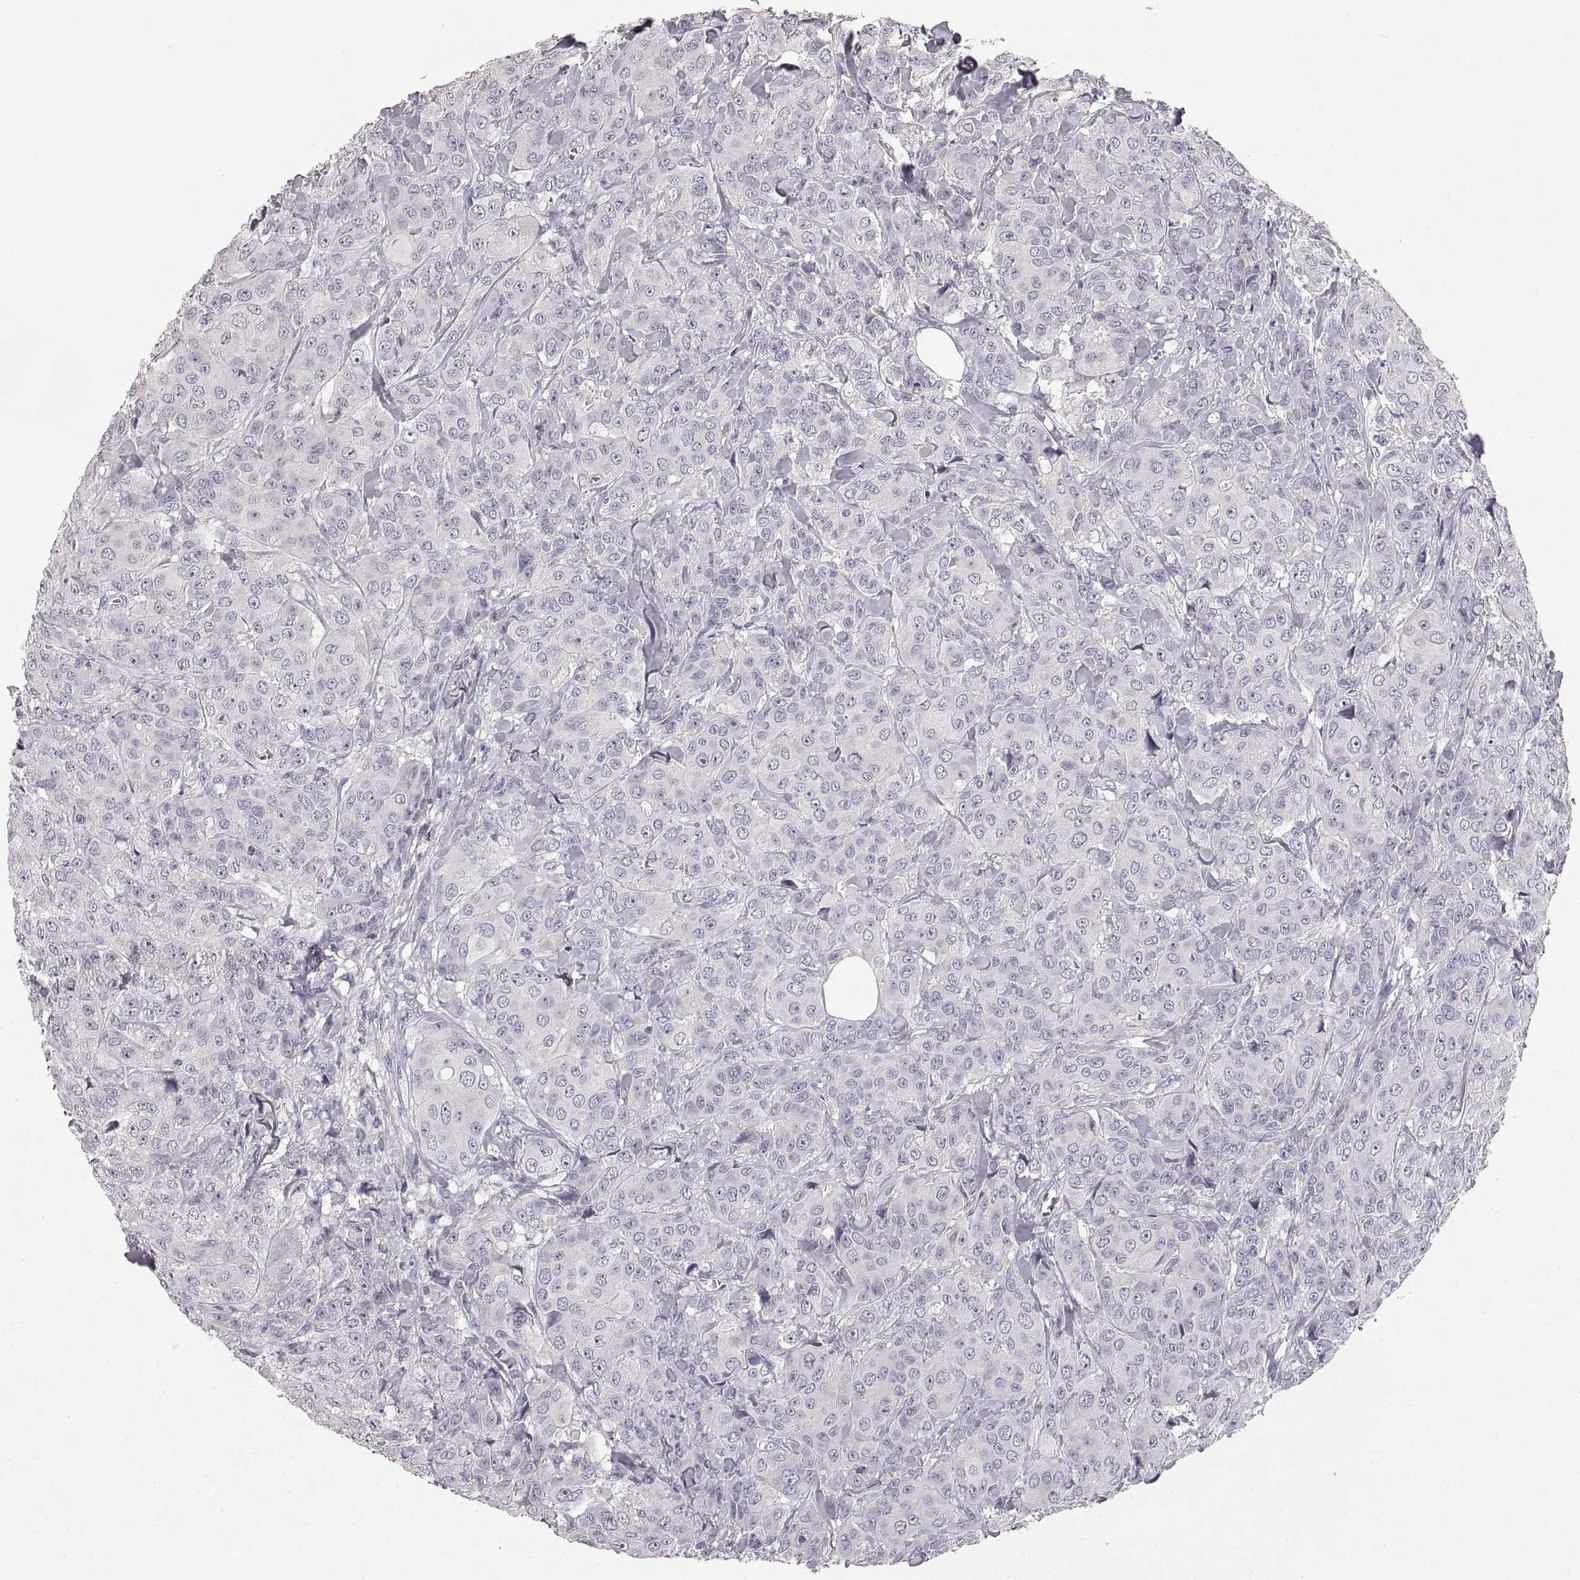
{"staining": {"intensity": "negative", "quantity": "none", "location": "none"}, "tissue": "breast cancer", "cell_type": "Tumor cells", "image_type": "cancer", "snomed": [{"axis": "morphology", "description": "Duct carcinoma"}, {"axis": "topography", "description": "Breast"}], "caption": "This is a micrograph of immunohistochemistry staining of breast intraductal carcinoma, which shows no staining in tumor cells.", "gene": "RUNDC3A", "patient": {"sex": "female", "age": 43}}